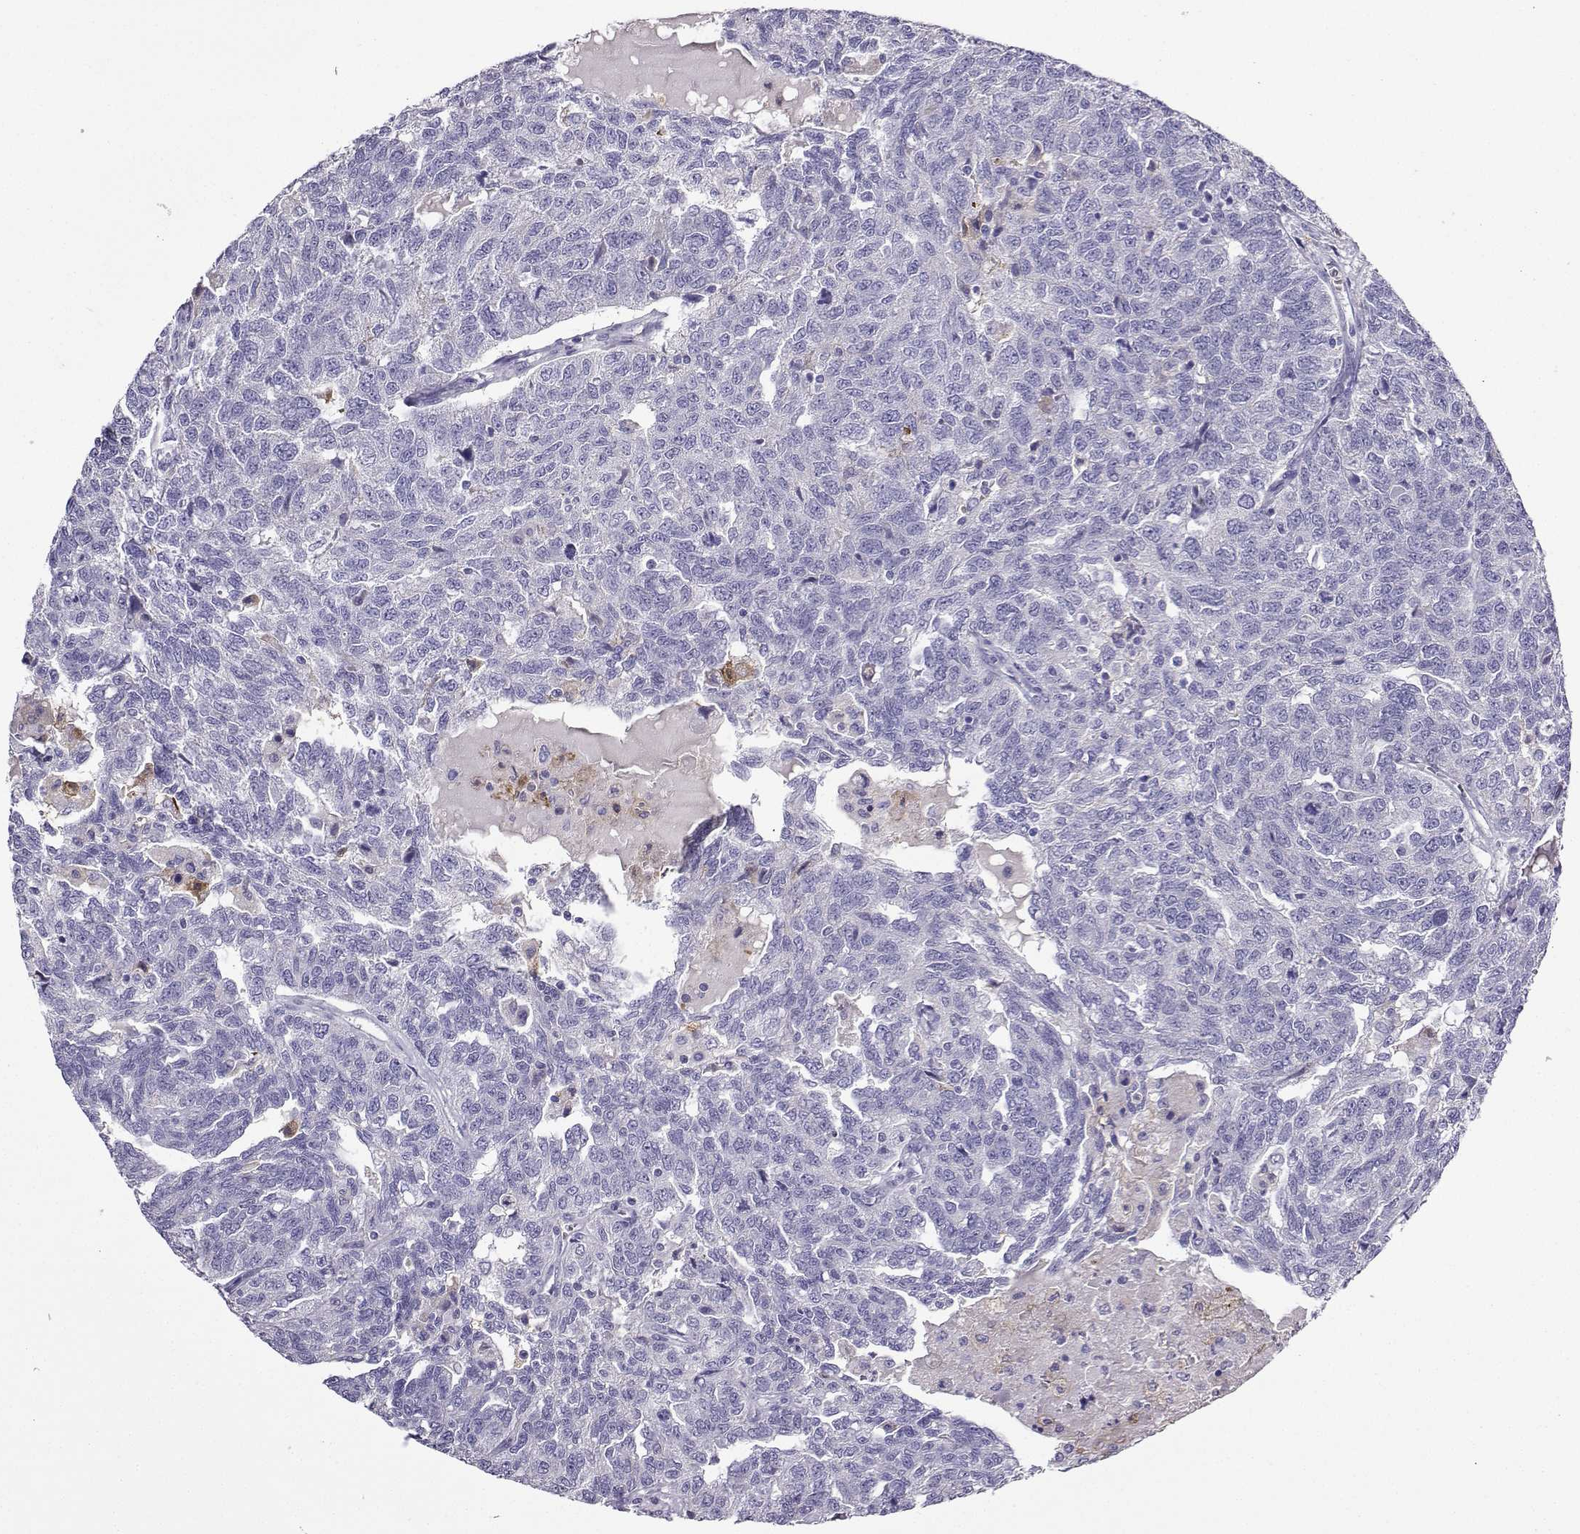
{"staining": {"intensity": "negative", "quantity": "none", "location": "none"}, "tissue": "ovarian cancer", "cell_type": "Tumor cells", "image_type": "cancer", "snomed": [{"axis": "morphology", "description": "Cystadenocarcinoma, serous, NOS"}, {"axis": "topography", "description": "Ovary"}], "caption": "Ovarian serous cystadenocarcinoma was stained to show a protein in brown. There is no significant staining in tumor cells. (Brightfield microscopy of DAB (3,3'-diaminobenzidine) IHC at high magnification).", "gene": "LINGO1", "patient": {"sex": "female", "age": 71}}